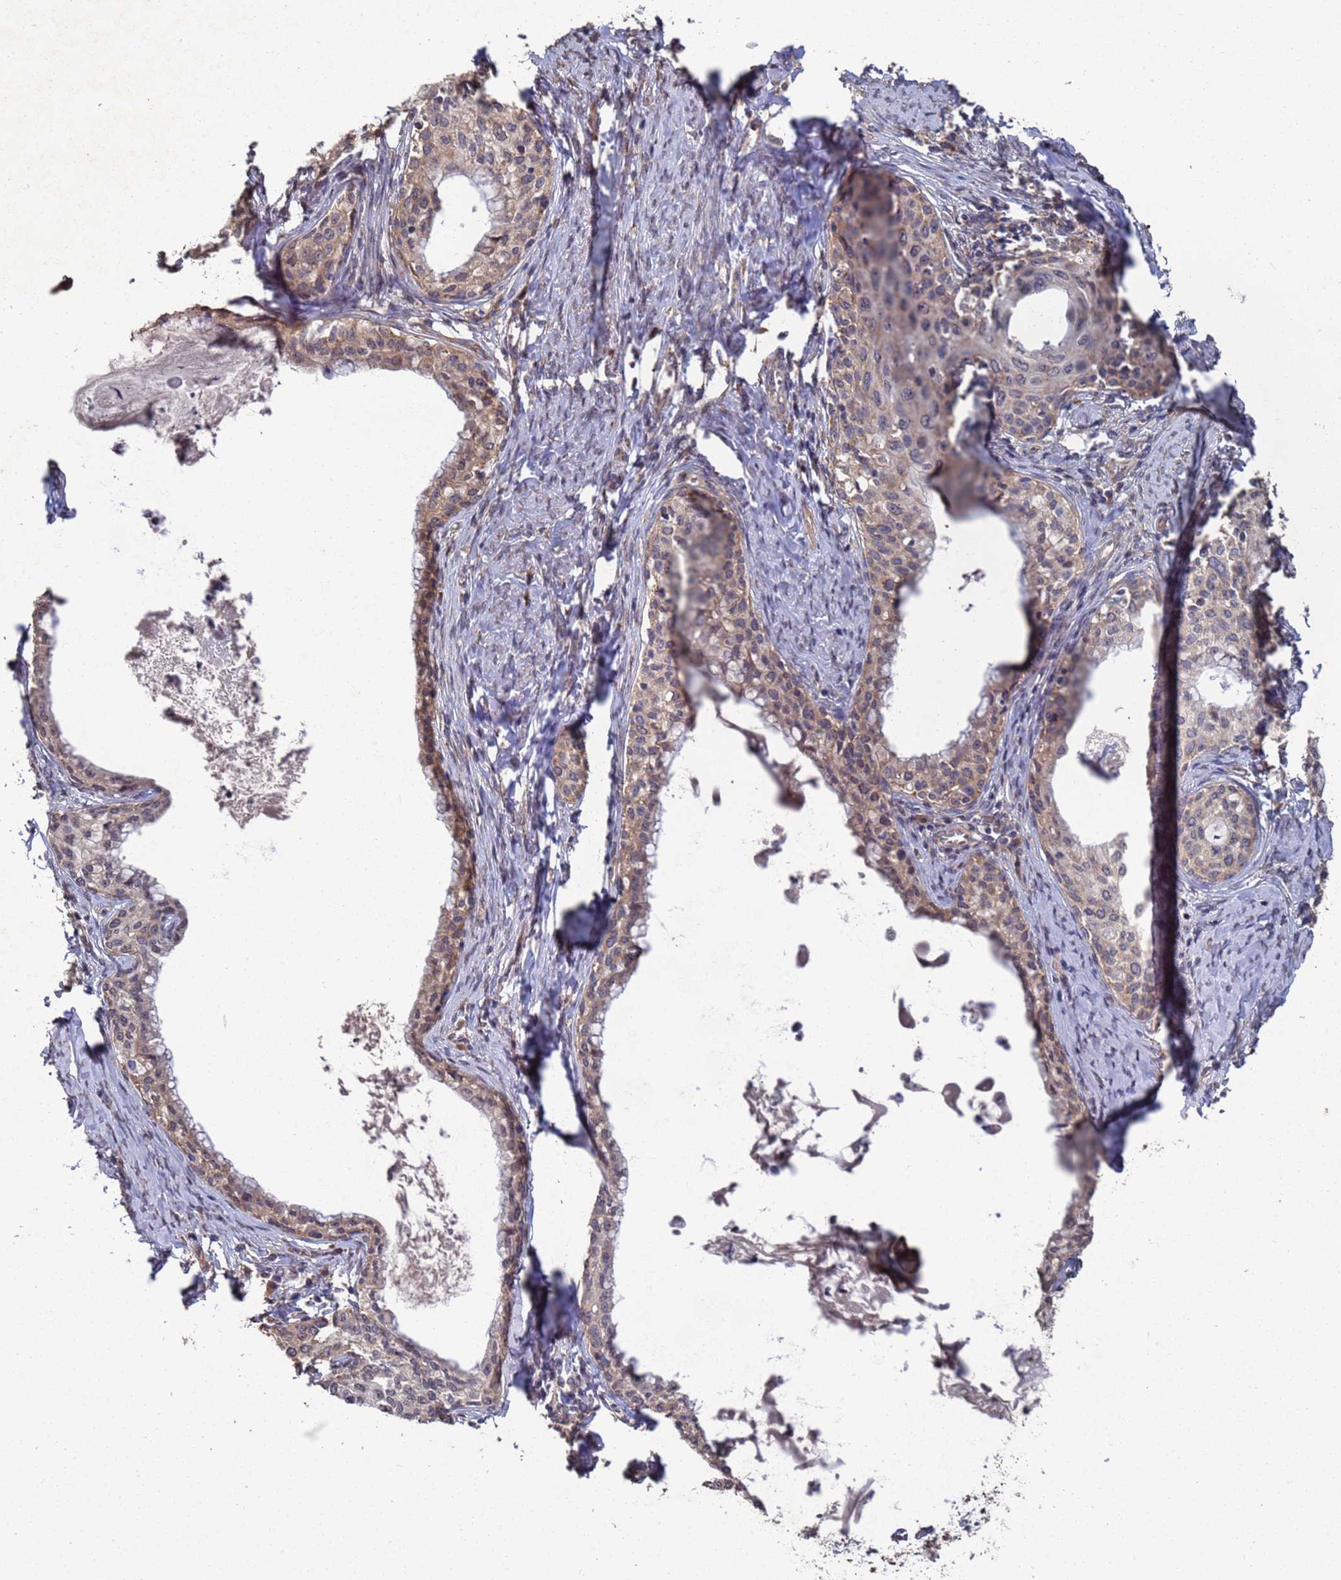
{"staining": {"intensity": "moderate", "quantity": ">75%", "location": "cytoplasmic/membranous"}, "tissue": "cervical cancer", "cell_type": "Tumor cells", "image_type": "cancer", "snomed": [{"axis": "morphology", "description": "Squamous cell carcinoma, NOS"}, {"axis": "morphology", "description": "Adenocarcinoma, NOS"}, {"axis": "topography", "description": "Cervix"}], "caption": "Protein analysis of cervical cancer (squamous cell carcinoma) tissue displays moderate cytoplasmic/membranous staining in approximately >75% of tumor cells. The staining is performed using DAB brown chromogen to label protein expression. The nuclei are counter-stained blue using hematoxylin.", "gene": "CFAP119", "patient": {"sex": "female", "age": 52}}